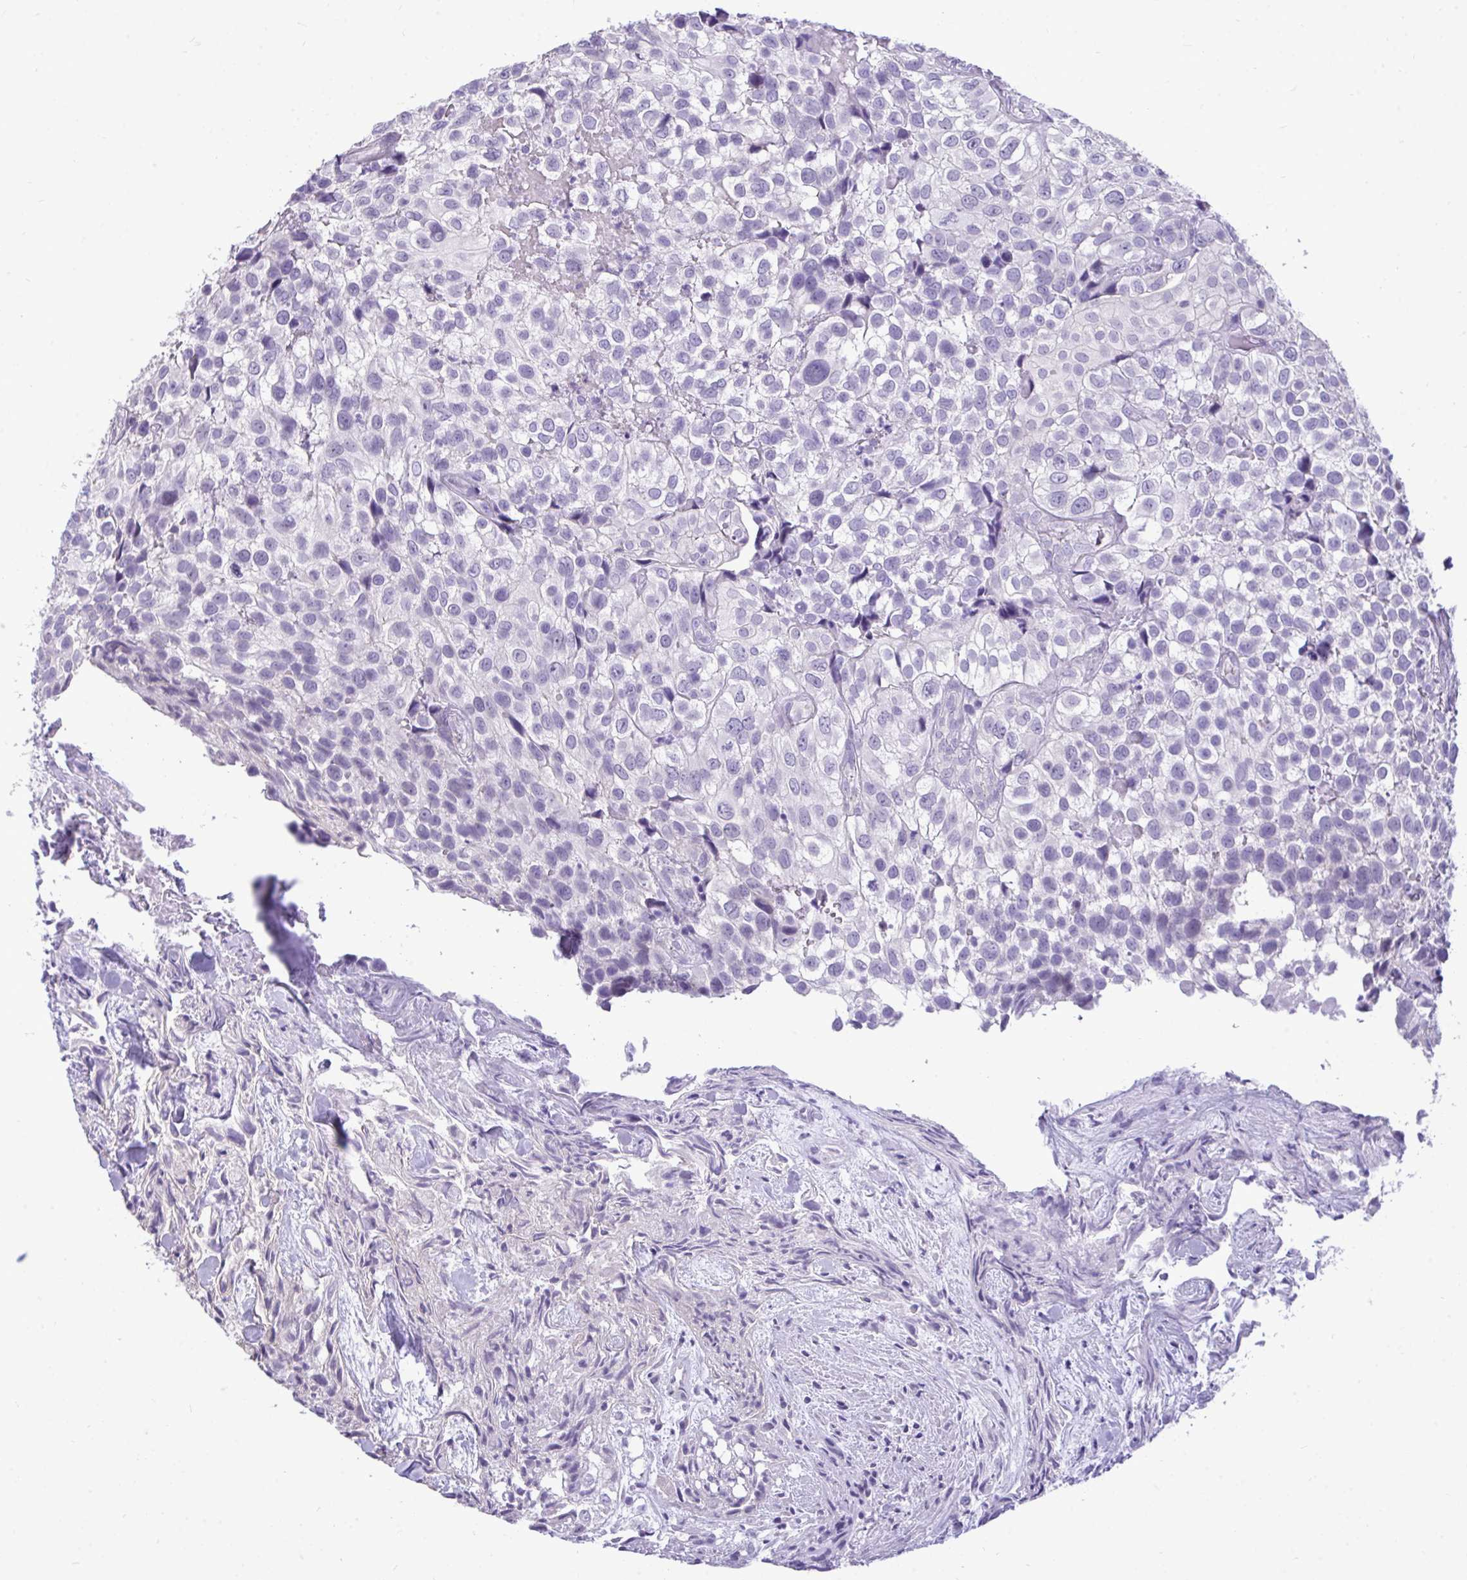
{"staining": {"intensity": "negative", "quantity": "none", "location": "none"}, "tissue": "urothelial cancer", "cell_type": "Tumor cells", "image_type": "cancer", "snomed": [{"axis": "morphology", "description": "Urothelial carcinoma, High grade"}, {"axis": "topography", "description": "Urinary bladder"}], "caption": "High magnification brightfield microscopy of urothelial cancer stained with DAB (brown) and counterstained with hematoxylin (blue): tumor cells show no significant staining.", "gene": "PRM2", "patient": {"sex": "male", "age": 56}}